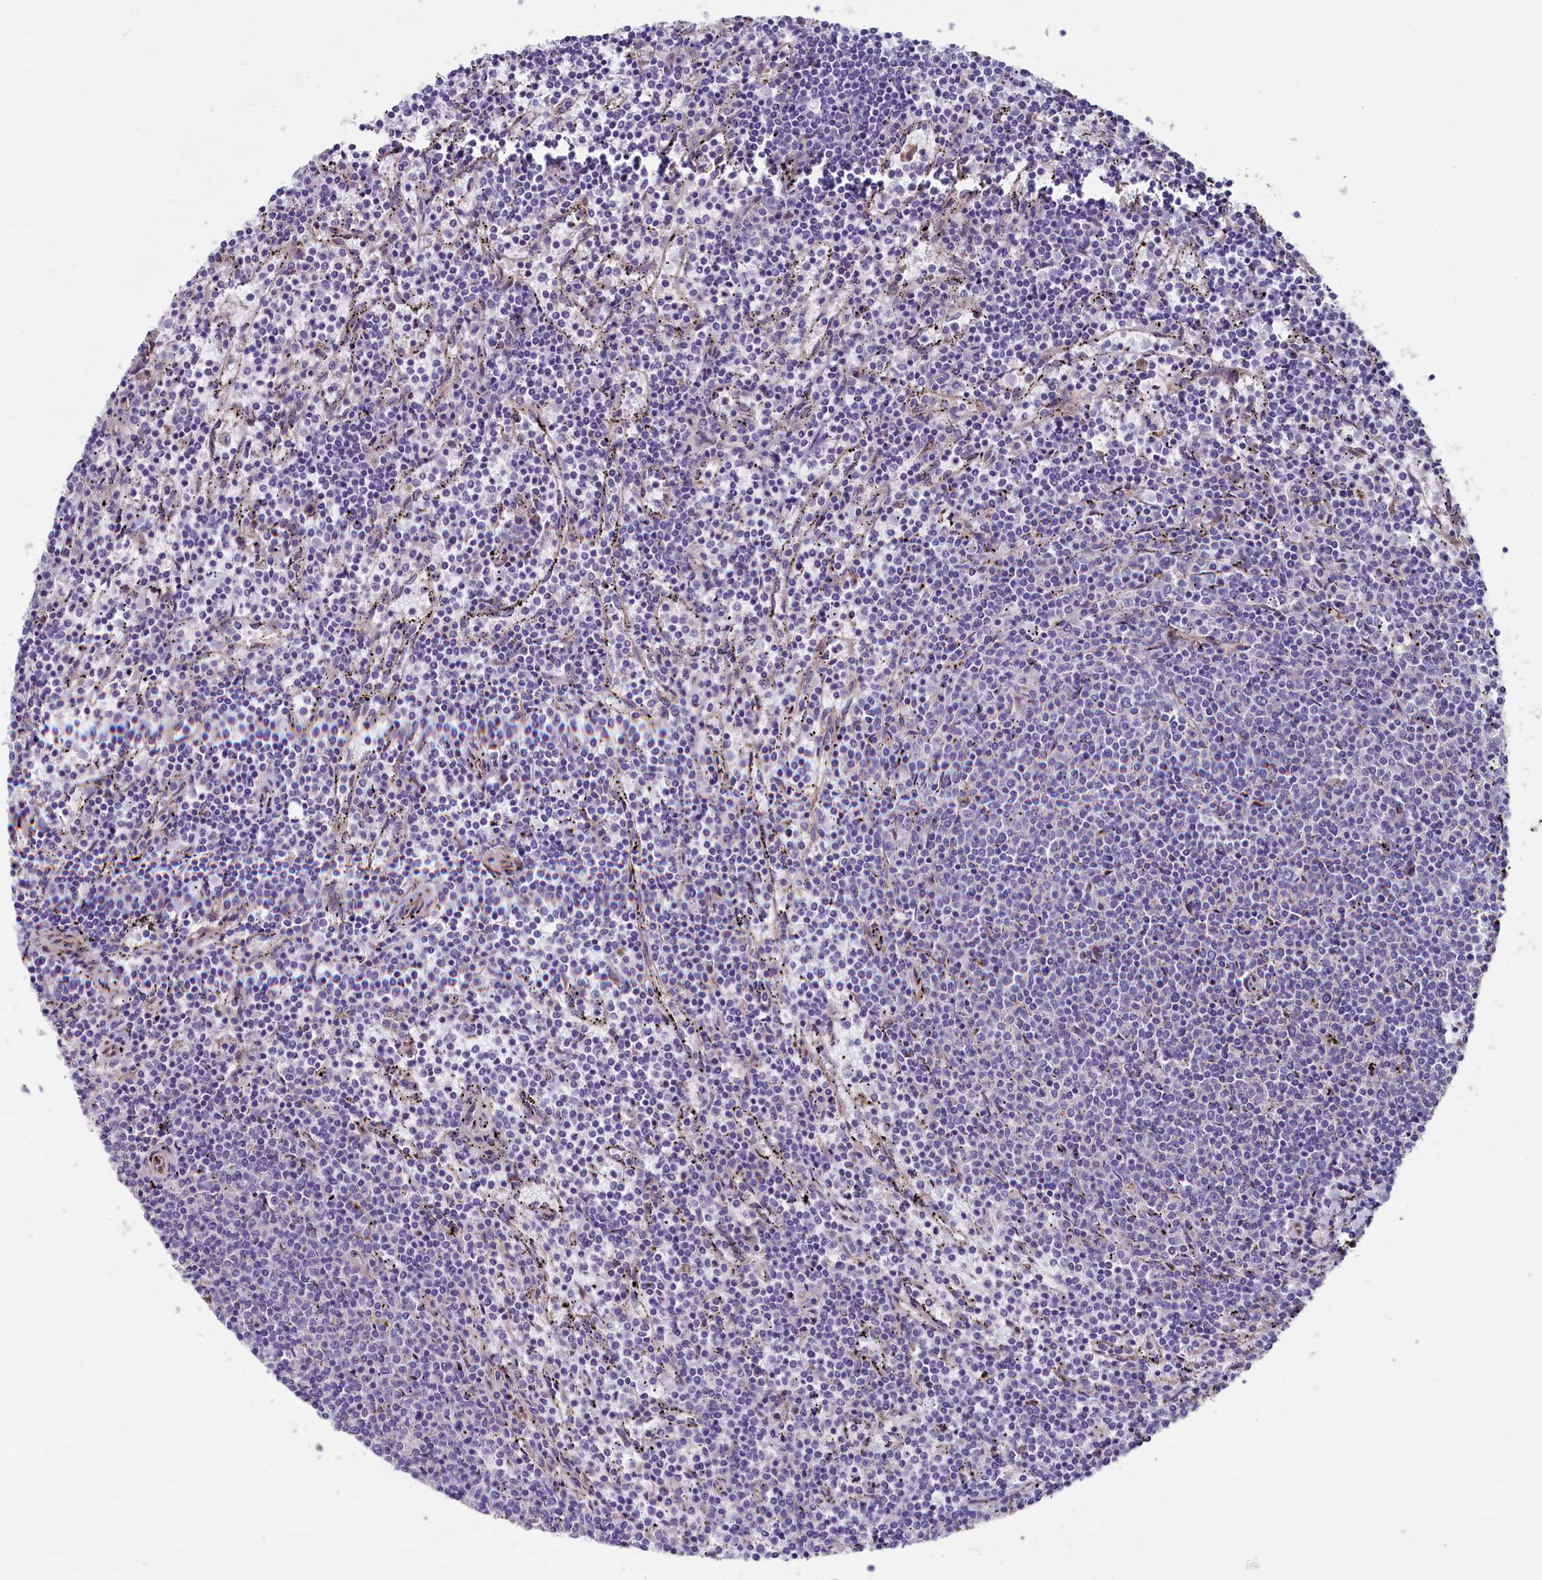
{"staining": {"intensity": "negative", "quantity": "none", "location": "none"}, "tissue": "lymphoma", "cell_type": "Tumor cells", "image_type": "cancer", "snomed": [{"axis": "morphology", "description": "Malignant lymphoma, non-Hodgkin's type, Low grade"}, {"axis": "topography", "description": "Spleen"}], "caption": "DAB immunohistochemical staining of lymphoma shows no significant staining in tumor cells.", "gene": "GPR108", "patient": {"sex": "female", "age": 50}}